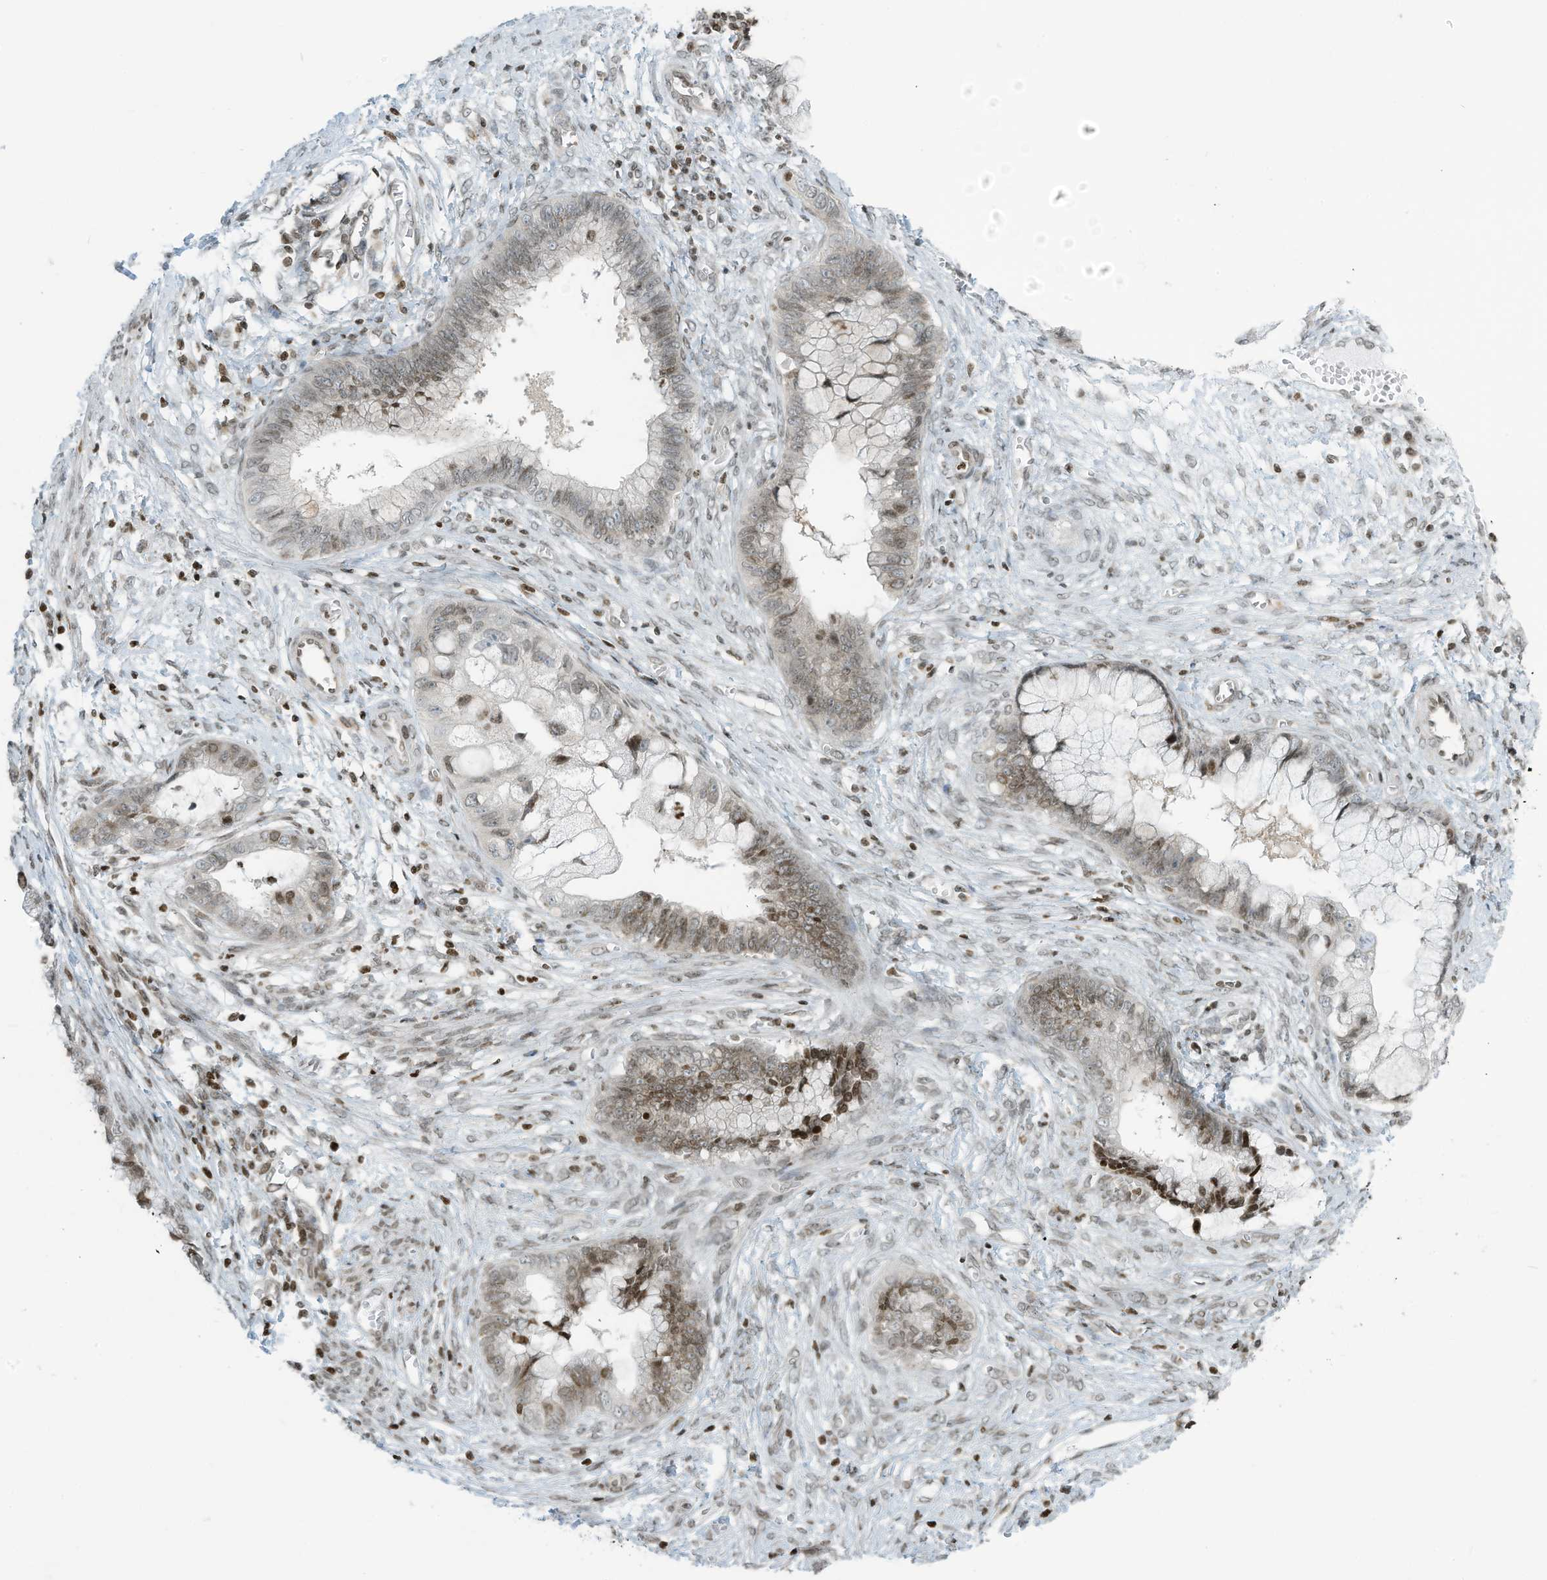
{"staining": {"intensity": "moderate", "quantity": "25%-75%", "location": "nuclear"}, "tissue": "cervical cancer", "cell_type": "Tumor cells", "image_type": "cancer", "snomed": [{"axis": "morphology", "description": "Adenocarcinoma, NOS"}, {"axis": "topography", "description": "Cervix"}], "caption": "Cervical cancer tissue exhibits moderate nuclear positivity in about 25%-75% of tumor cells, visualized by immunohistochemistry.", "gene": "ADI1", "patient": {"sex": "female", "age": 44}}